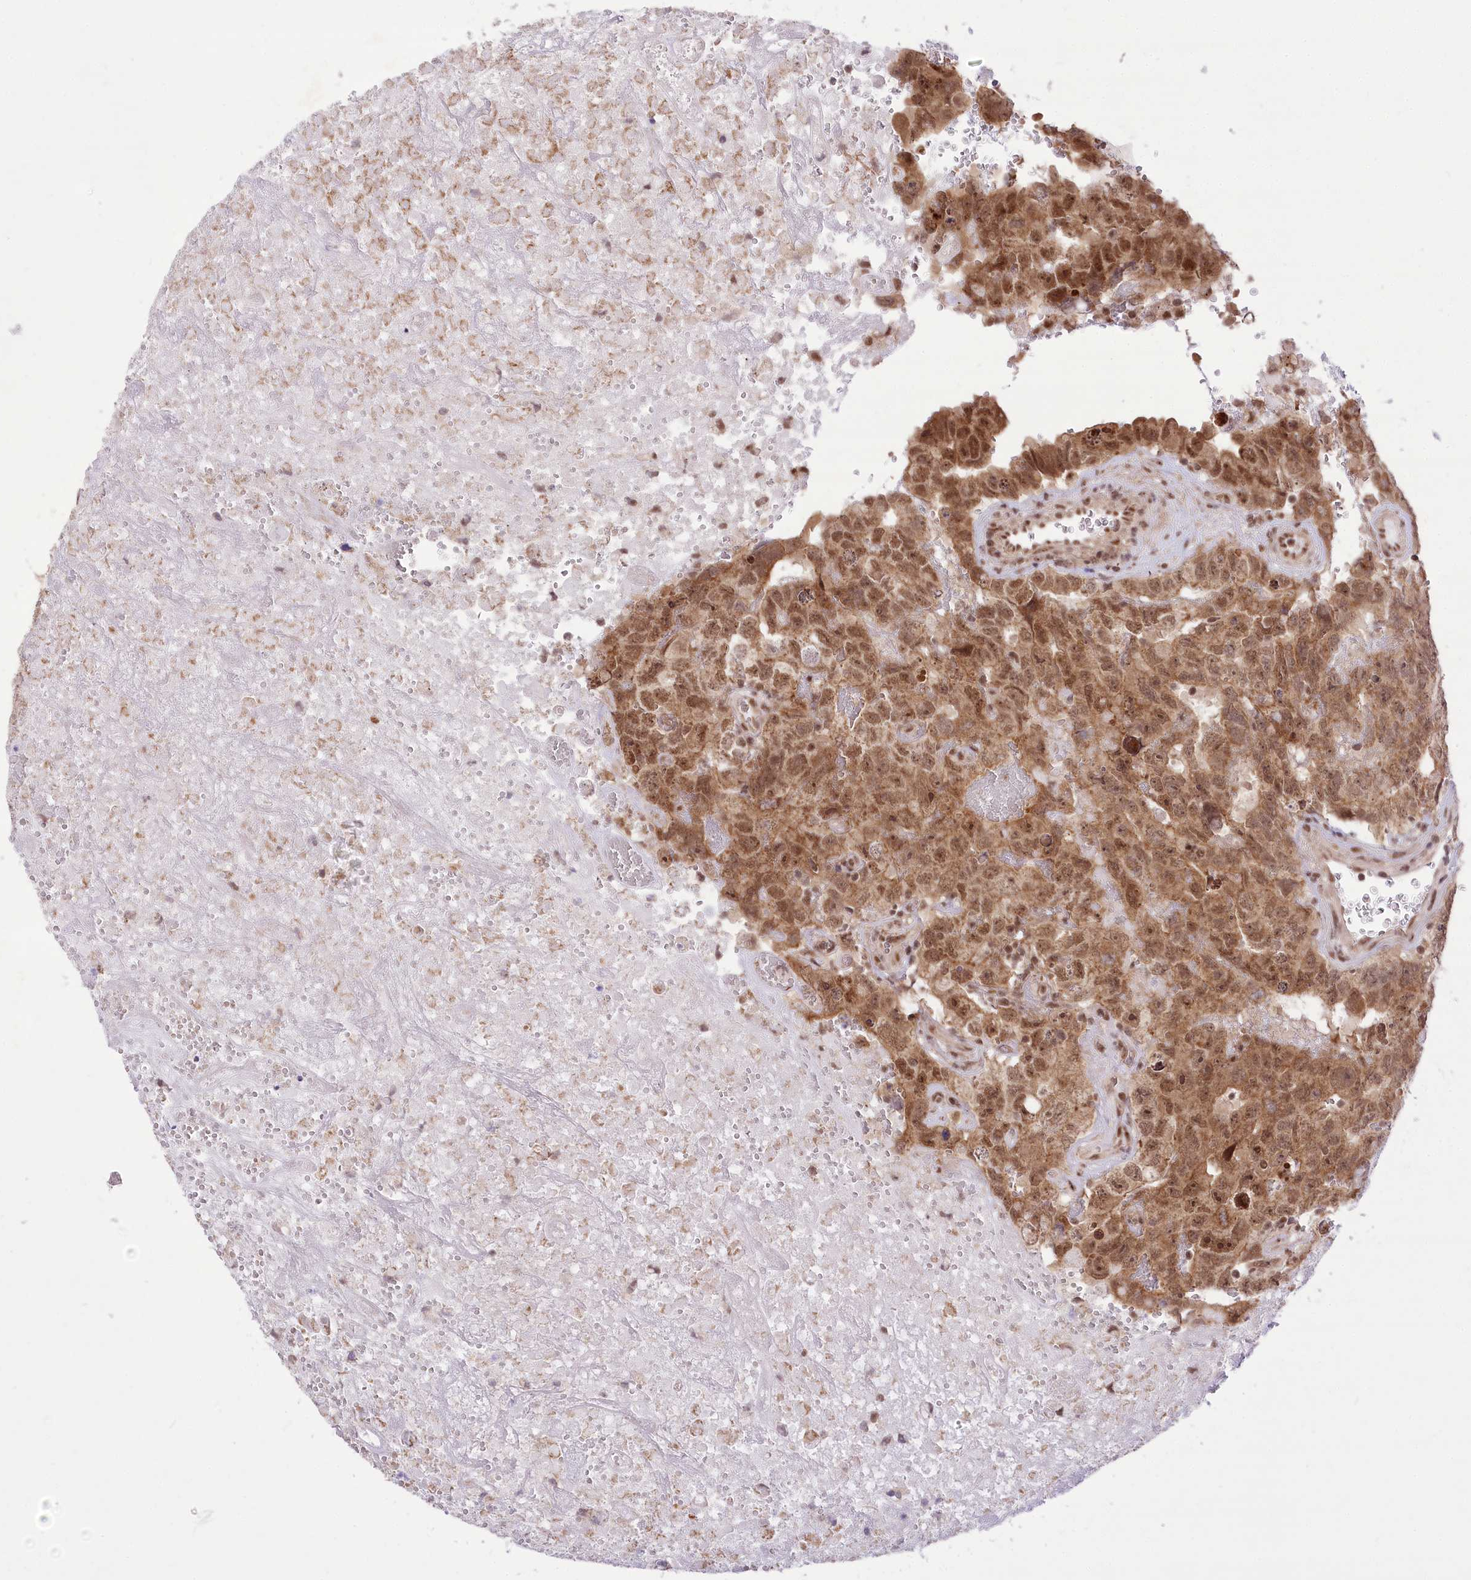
{"staining": {"intensity": "moderate", "quantity": ">75%", "location": "cytoplasmic/membranous,nuclear"}, "tissue": "testis cancer", "cell_type": "Tumor cells", "image_type": "cancer", "snomed": [{"axis": "morphology", "description": "Carcinoma, Embryonal, NOS"}, {"axis": "topography", "description": "Testis"}], "caption": "Tumor cells demonstrate medium levels of moderate cytoplasmic/membranous and nuclear staining in approximately >75% of cells in human testis embryonal carcinoma.", "gene": "ZMAT2", "patient": {"sex": "male", "age": 45}}